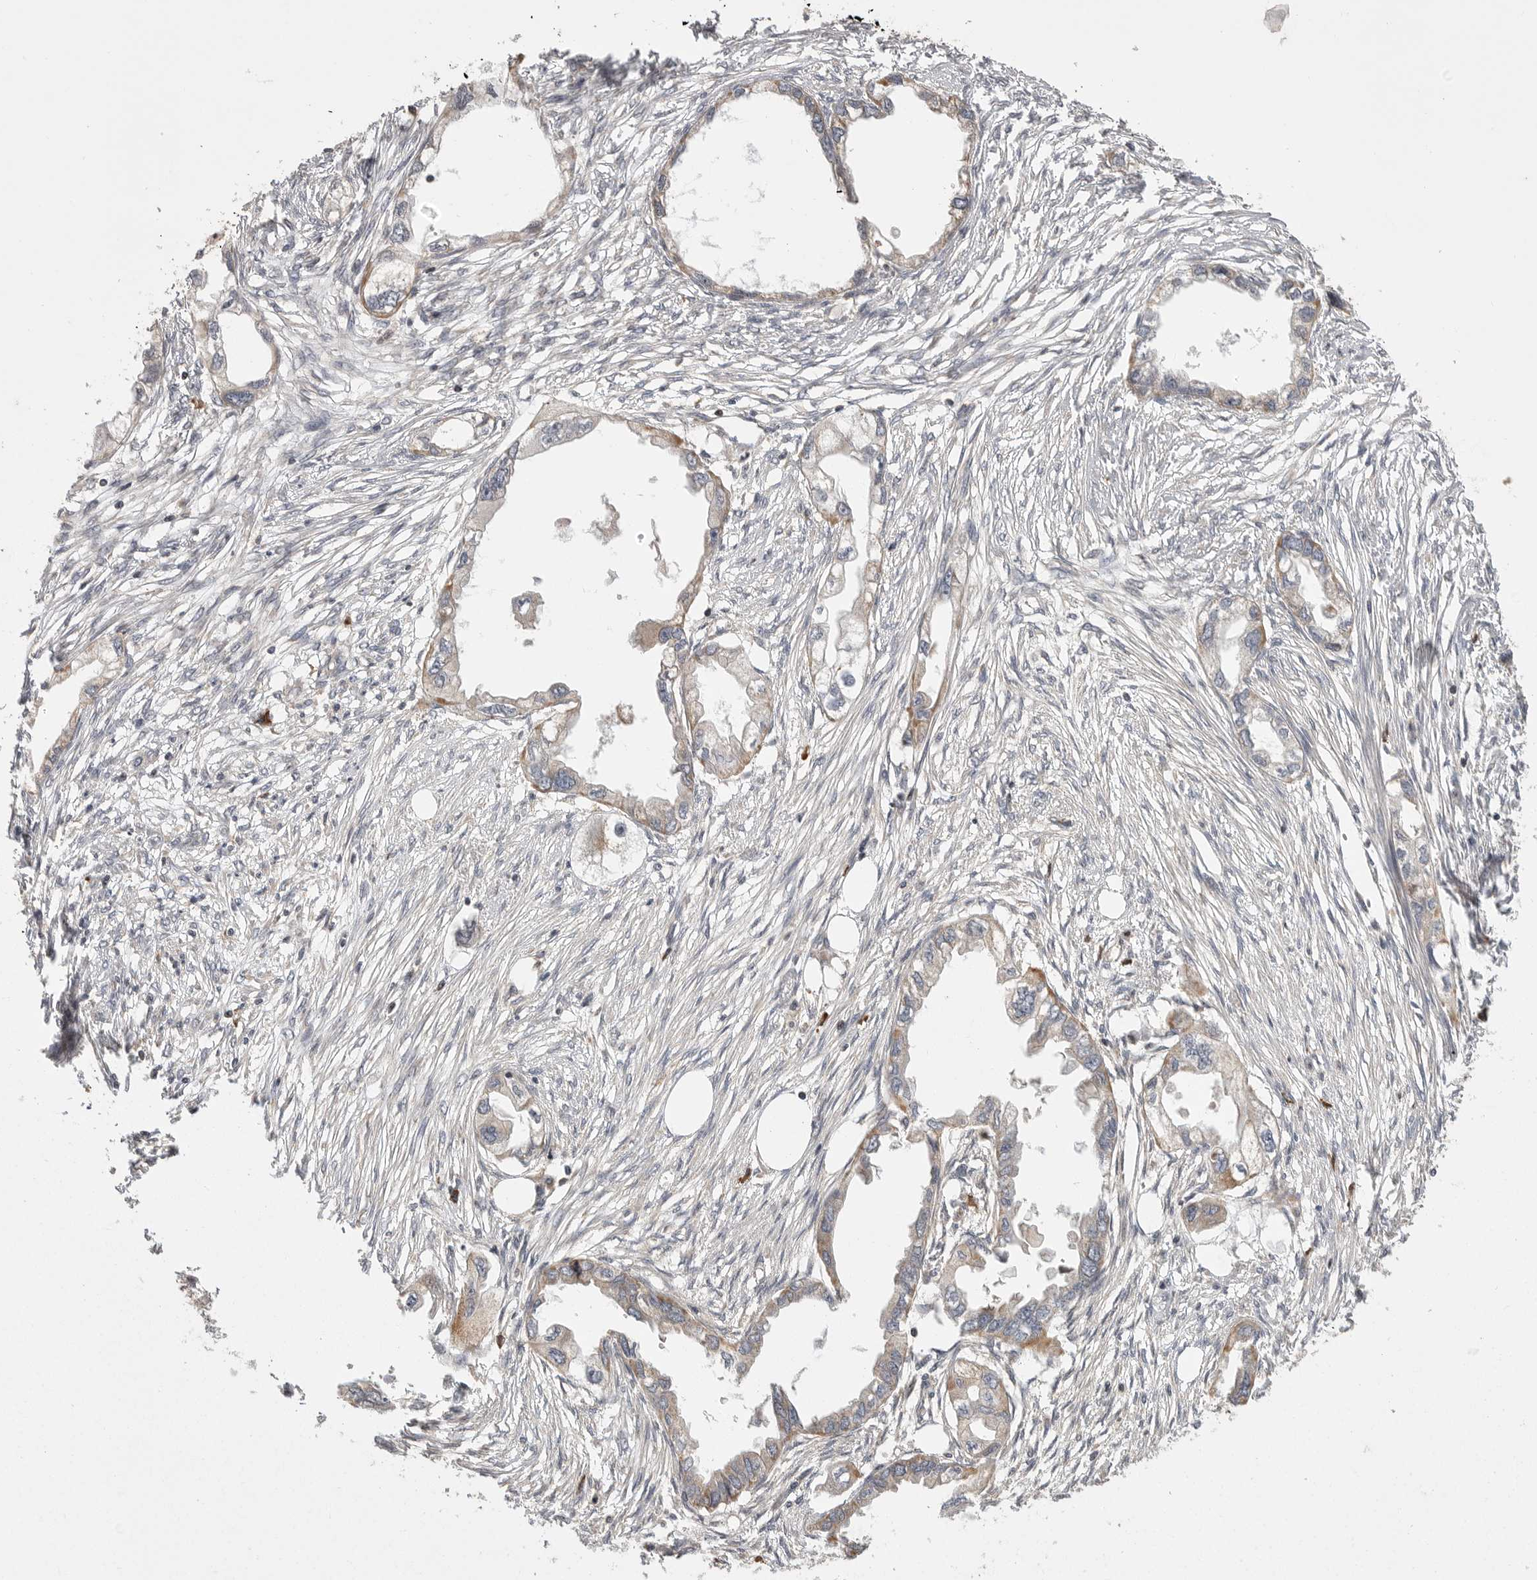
{"staining": {"intensity": "weak", "quantity": "25%-75%", "location": "cytoplasmic/membranous"}, "tissue": "endometrial cancer", "cell_type": "Tumor cells", "image_type": "cancer", "snomed": [{"axis": "morphology", "description": "Adenocarcinoma, NOS"}, {"axis": "morphology", "description": "Adenocarcinoma, metastatic, NOS"}, {"axis": "topography", "description": "Adipose tissue"}, {"axis": "topography", "description": "Endometrium"}], "caption": "Endometrial cancer was stained to show a protein in brown. There is low levels of weak cytoplasmic/membranous positivity in about 25%-75% of tumor cells.", "gene": "OXR1", "patient": {"sex": "female", "age": 67}}